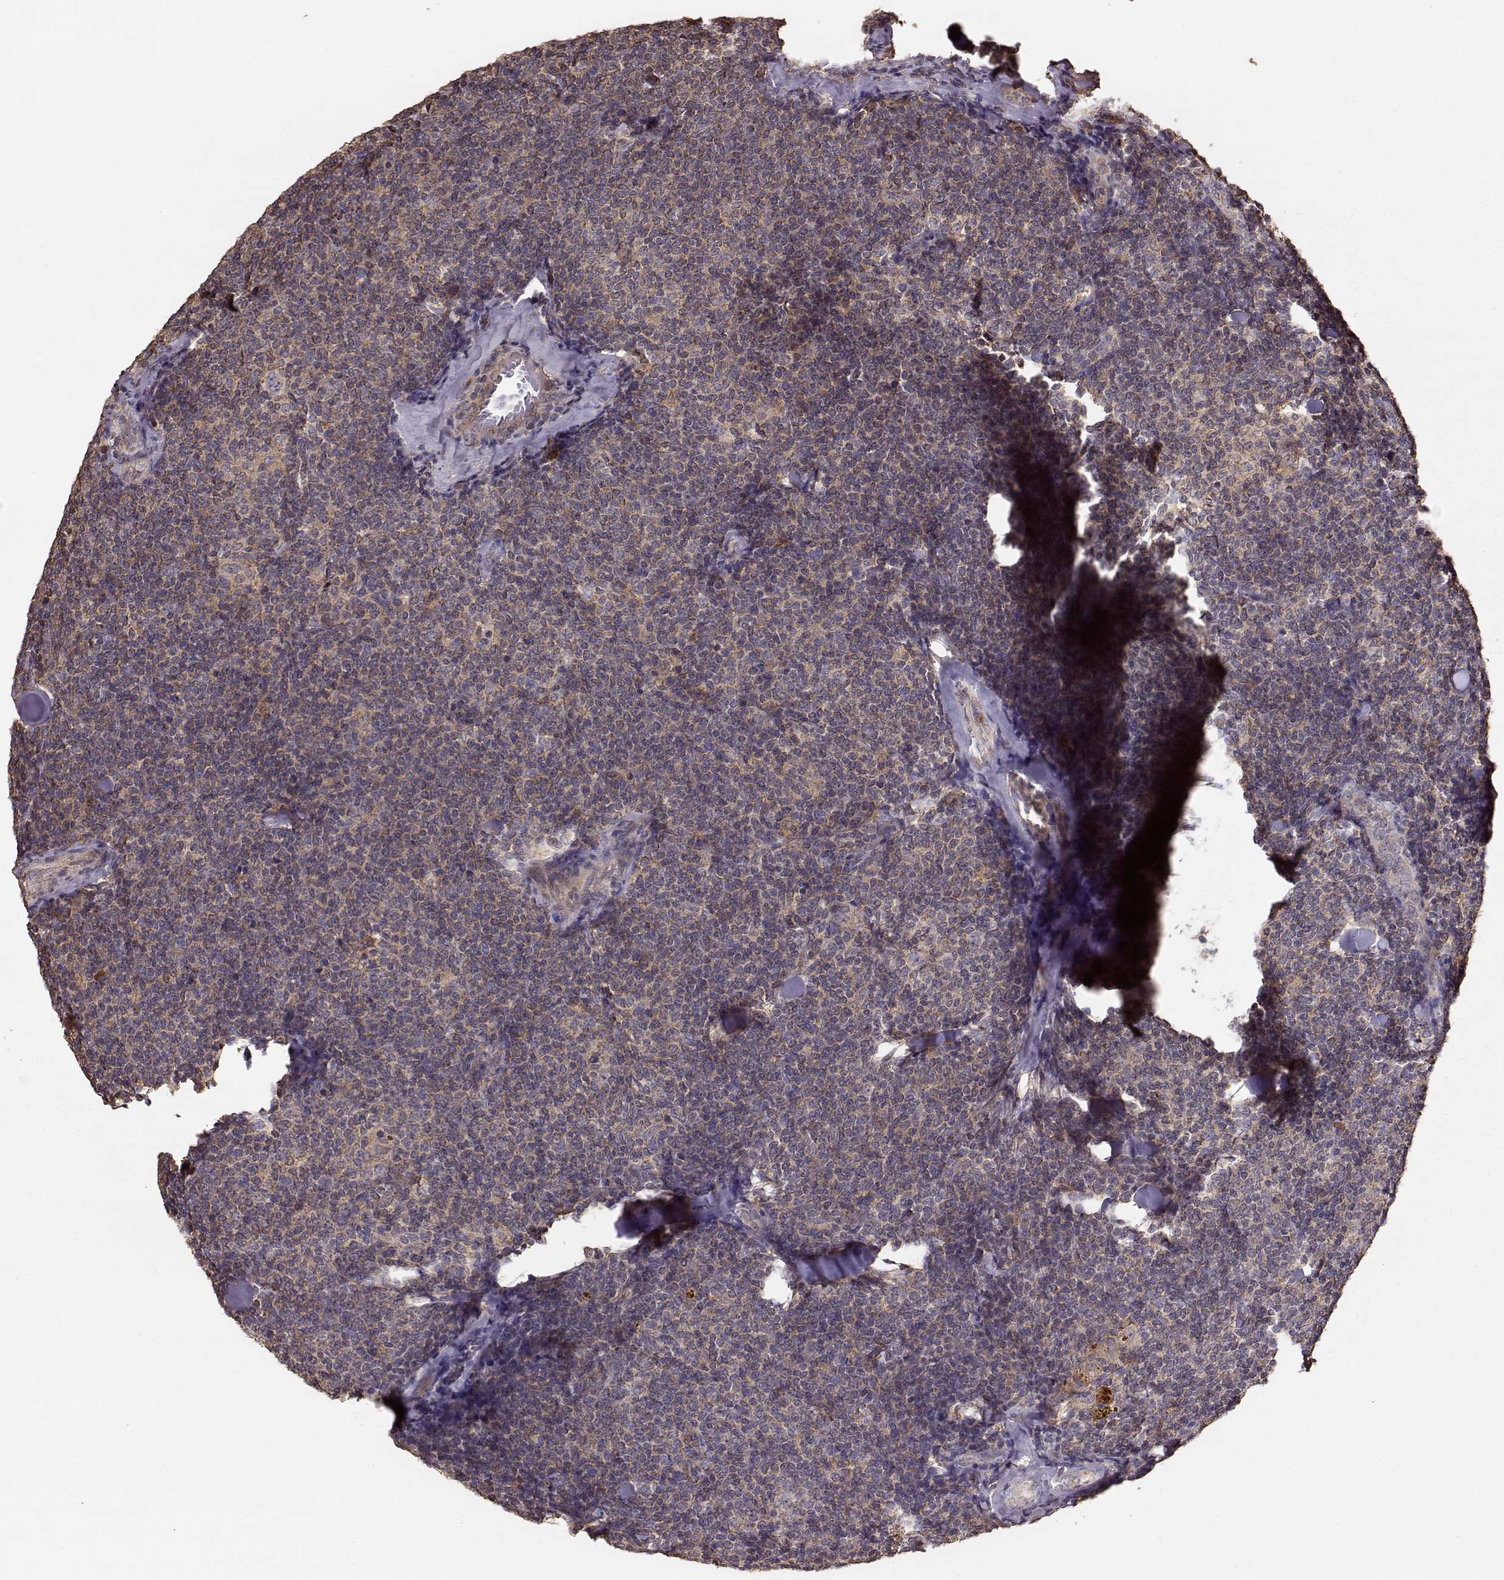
{"staining": {"intensity": "weak", "quantity": ">75%", "location": "cytoplasmic/membranous"}, "tissue": "lymphoma", "cell_type": "Tumor cells", "image_type": "cancer", "snomed": [{"axis": "morphology", "description": "Malignant lymphoma, non-Hodgkin's type, Low grade"}, {"axis": "topography", "description": "Lymph node"}], "caption": "Protein analysis of malignant lymphoma, non-Hodgkin's type (low-grade) tissue reveals weak cytoplasmic/membranous positivity in about >75% of tumor cells. (DAB = brown stain, brightfield microscopy at high magnification).", "gene": "TARS3", "patient": {"sex": "female", "age": 56}}